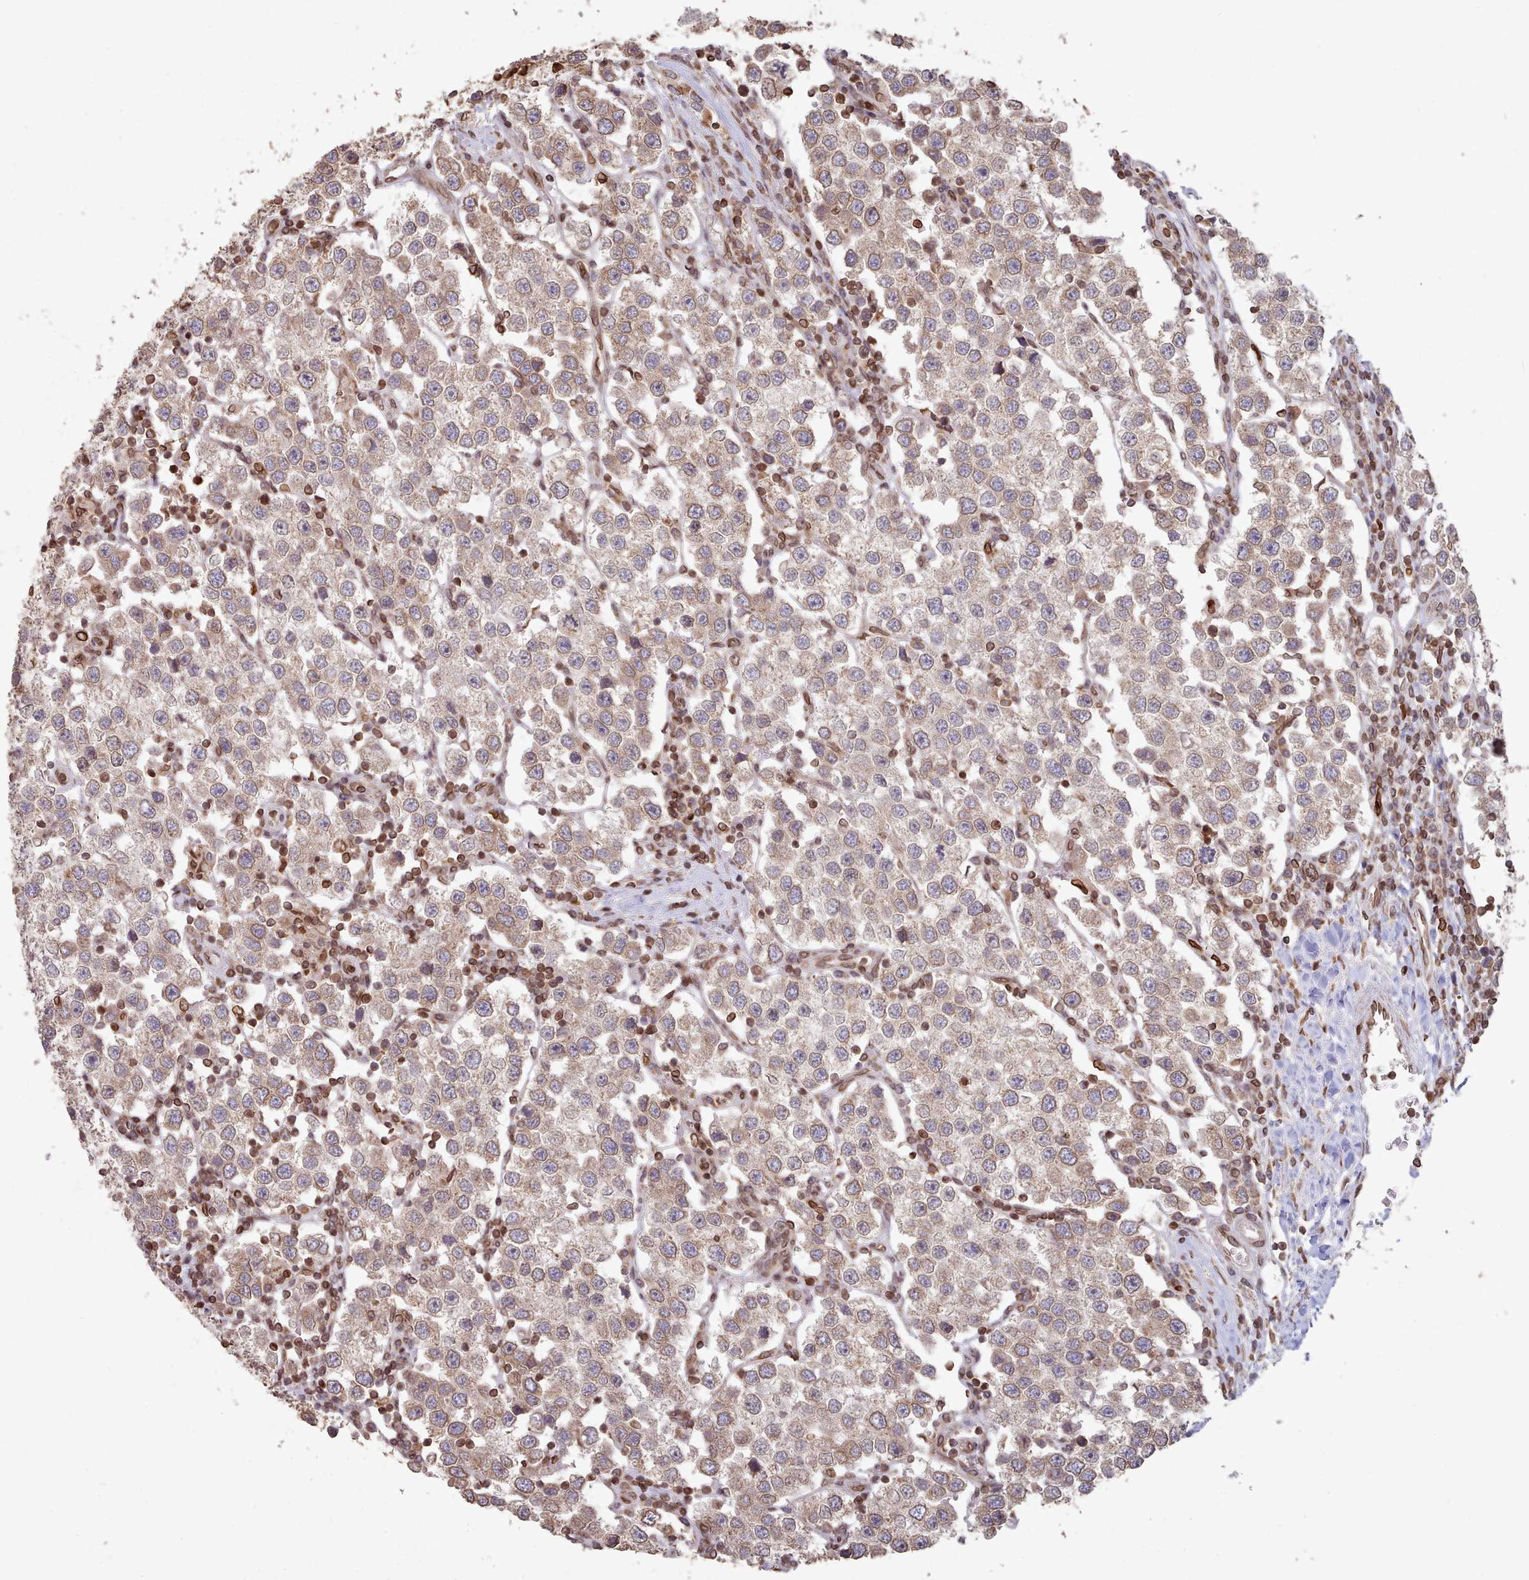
{"staining": {"intensity": "moderate", "quantity": ">75%", "location": "cytoplasmic/membranous"}, "tissue": "testis cancer", "cell_type": "Tumor cells", "image_type": "cancer", "snomed": [{"axis": "morphology", "description": "Seminoma, NOS"}, {"axis": "topography", "description": "Testis"}], "caption": "Brown immunohistochemical staining in human testis cancer (seminoma) shows moderate cytoplasmic/membranous expression in about >75% of tumor cells. Ihc stains the protein of interest in brown and the nuclei are stained blue.", "gene": "TOR1AIP1", "patient": {"sex": "male", "age": 37}}